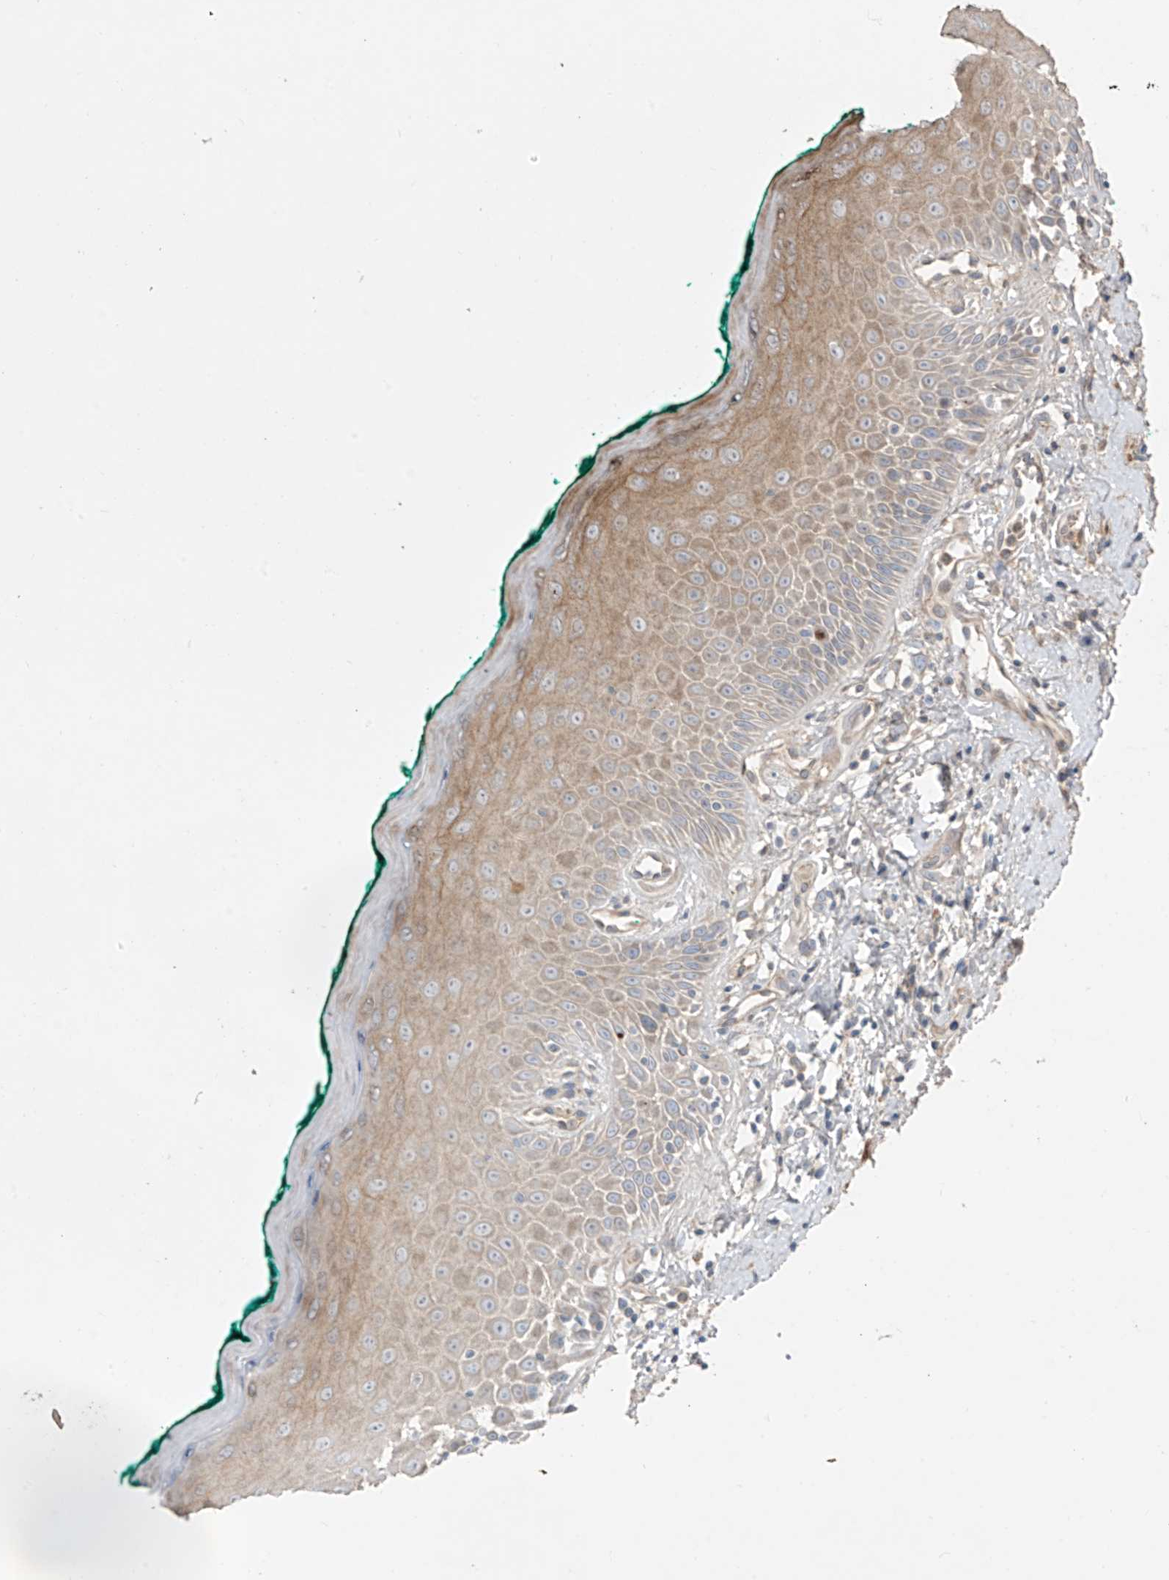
{"staining": {"intensity": "strong", "quantity": "<25%", "location": "cytoplasmic/membranous"}, "tissue": "oral mucosa", "cell_type": "Squamous epithelial cells", "image_type": "normal", "snomed": [{"axis": "morphology", "description": "Normal tissue, NOS"}, {"axis": "topography", "description": "Oral tissue"}], "caption": "A brown stain shows strong cytoplasmic/membranous expression of a protein in squamous epithelial cells of normal oral mucosa. The staining was performed using DAB (3,3'-diaminobenzidine), with brown indicating positive protein expression. Nuclei are stained blue with hematoxylin.", "gene": "ABTB1", "patient": {"sex": "female", "age": 70}}